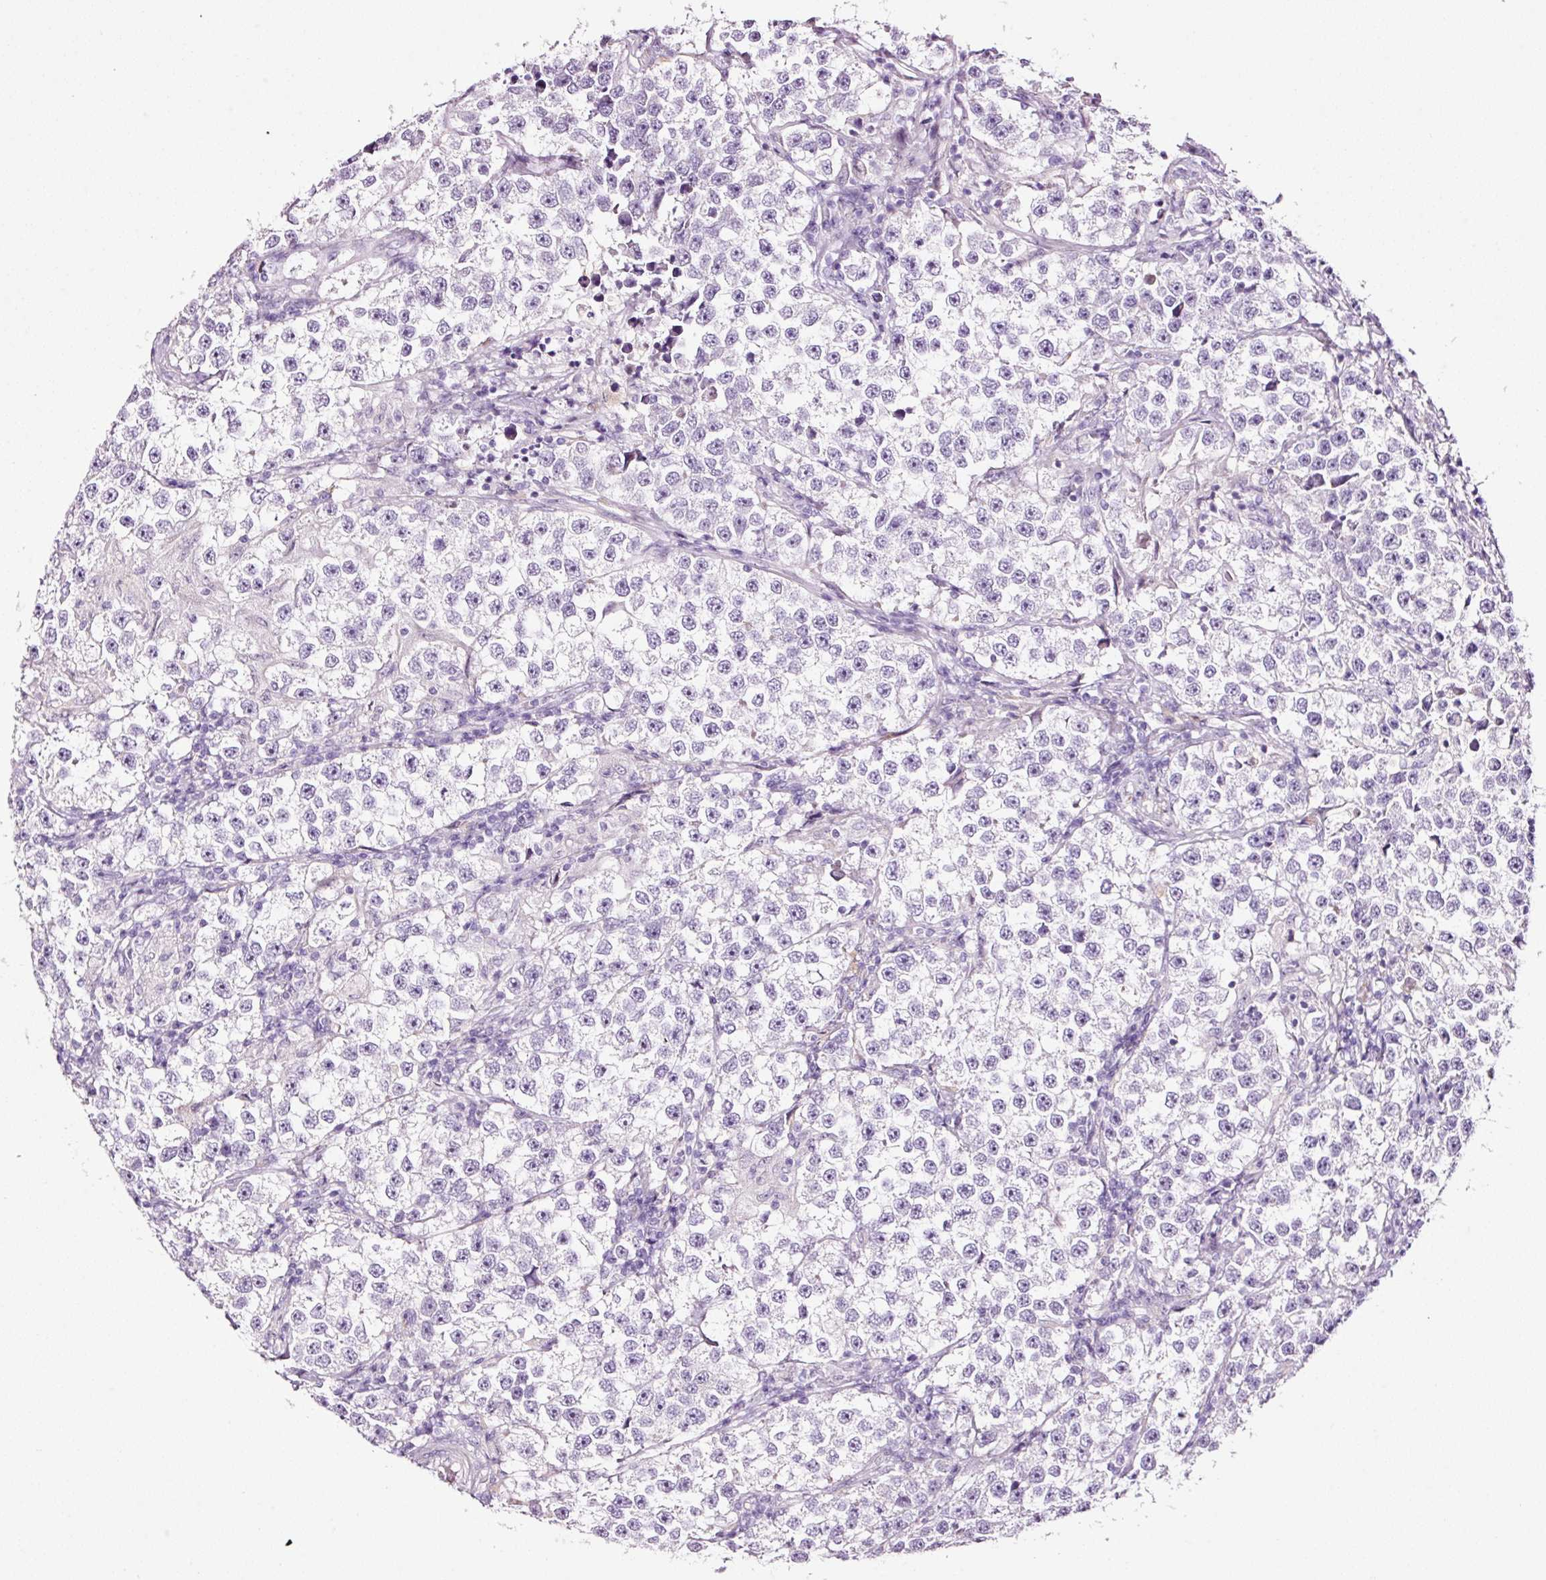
{"staining": {"intensity": "negative", "quantity": "none", "location": "none"}, "tissue": "testis cancer", "cell_type": "Tumor cells", "image_type": "cancer", "snomed": [{"axis": "morphology", "description": "Seminoma, NOS"}, {"axis": "topography", "description": "Testis"}], "caption": "The micrograph displays no significant expression in tumor cells of testis cancer (seminoma). The staining was performed using DAB (3,3'-diaminobenzidine) to visualize the protein expression in brown, while the nuclei were stained in blue with hematoxylin (Magnification: 20x).", "gene": "RTF2", "patient": {"sex": "male", "age": 46}}